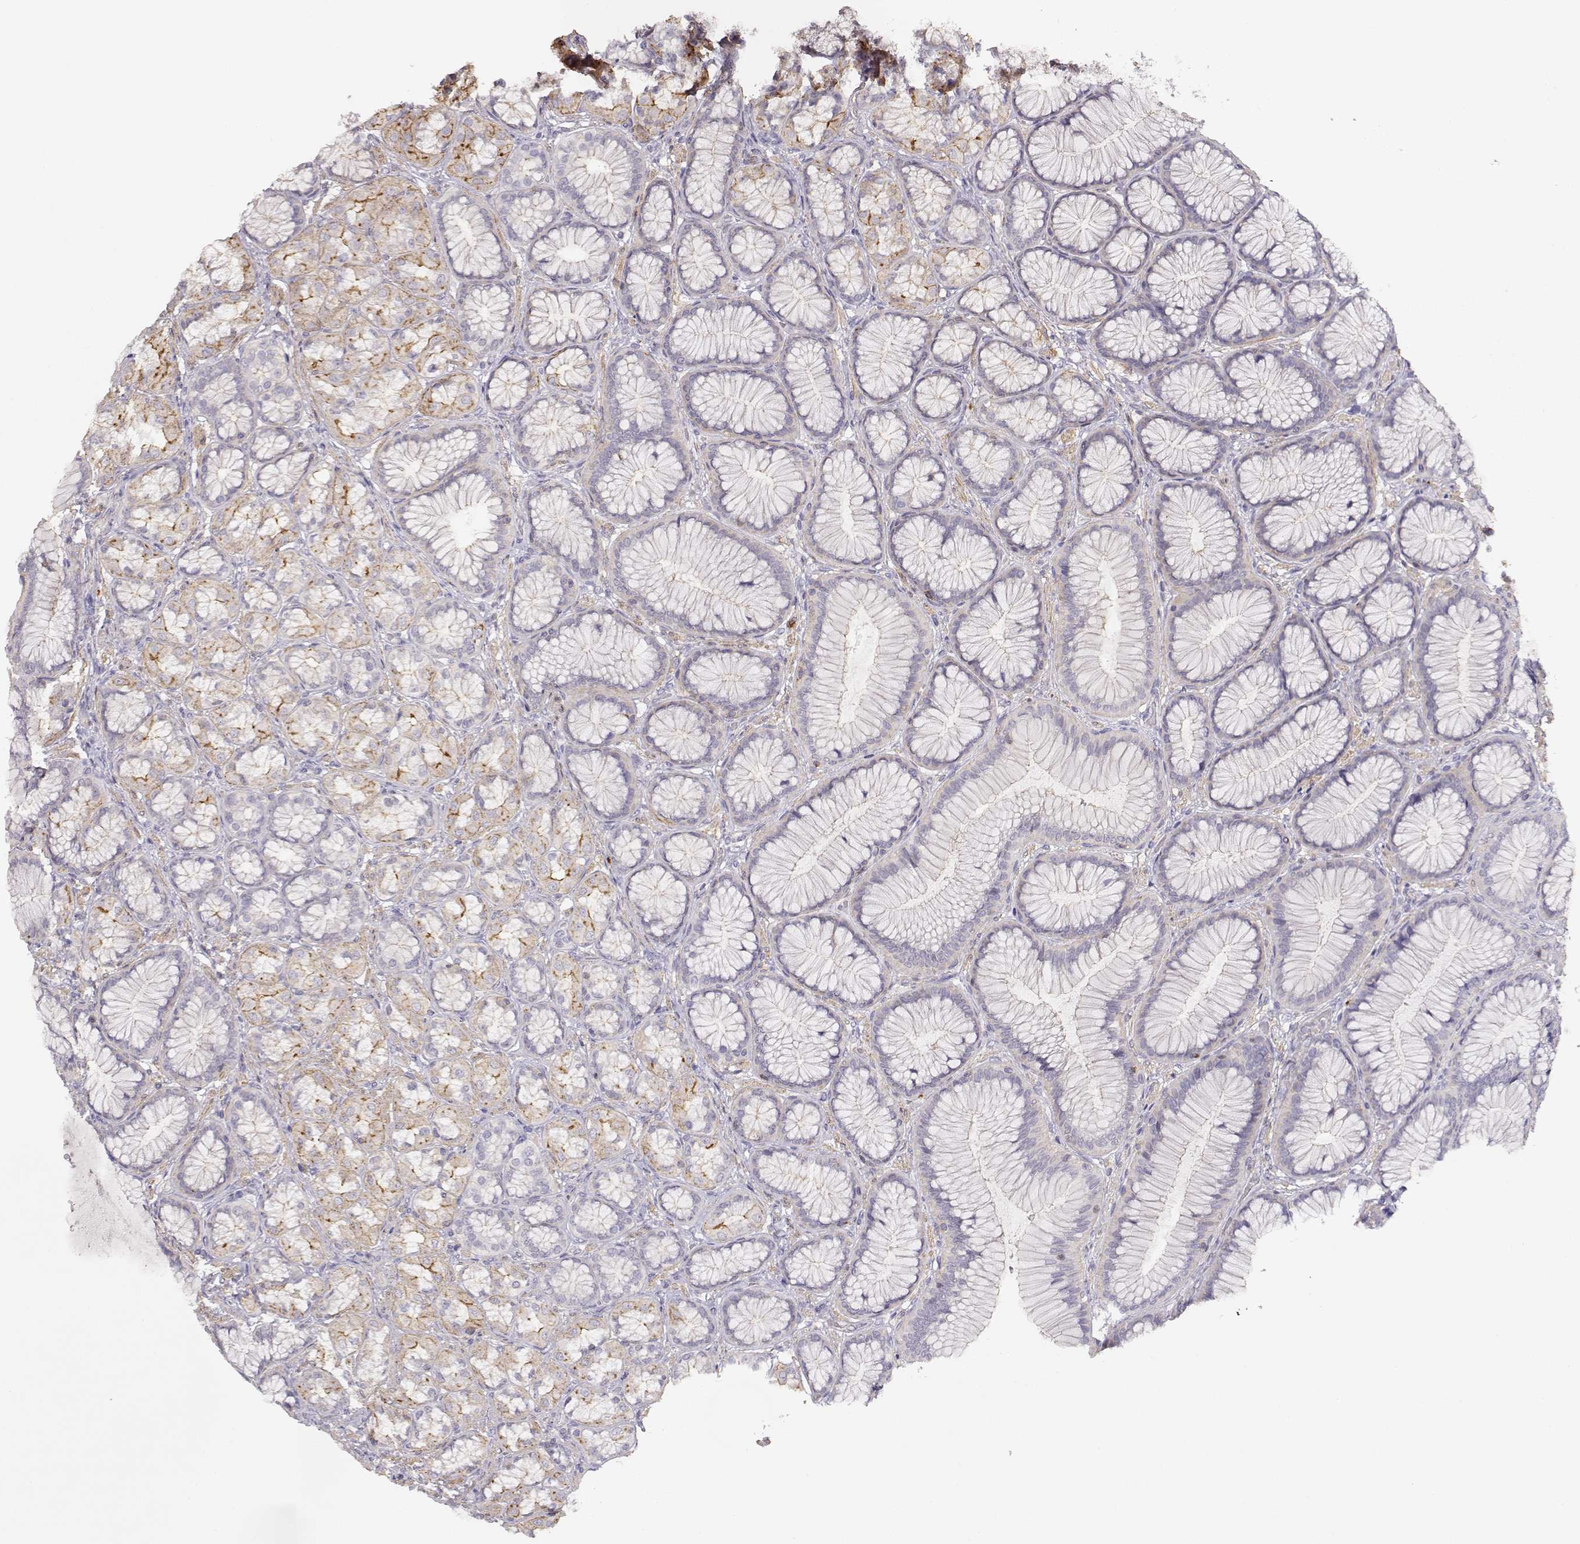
{"staining": {"intensity": "moderate", "quantity": "<25%", "location": "cytoplasmic/membranous"}, "tissue": "stomach", "cell_type": "Glandular cells", "image_type": "normal", "snomed": [{"axis": "morphology", "description": "Normal tissue, NOS"}, {"axis": "morphology", "description": "Adenocarcinoma, NOS"}, {"axis": "morphology", "description": "Adenocarcinoma, High grade"}, {"axis": "topography", "description": "Stomach, upper"}, {"axis": "topography", "description": "Stomach"}], "caption": "Stomach stained with DAB immunohistochemistry (IHC) demonstrates low levels of moderate cytoplasmic/membranous expression in approximately <25% of glandular cells.", "gene": "DAPL1", "patient": {"sex": "female", "age": 65}}